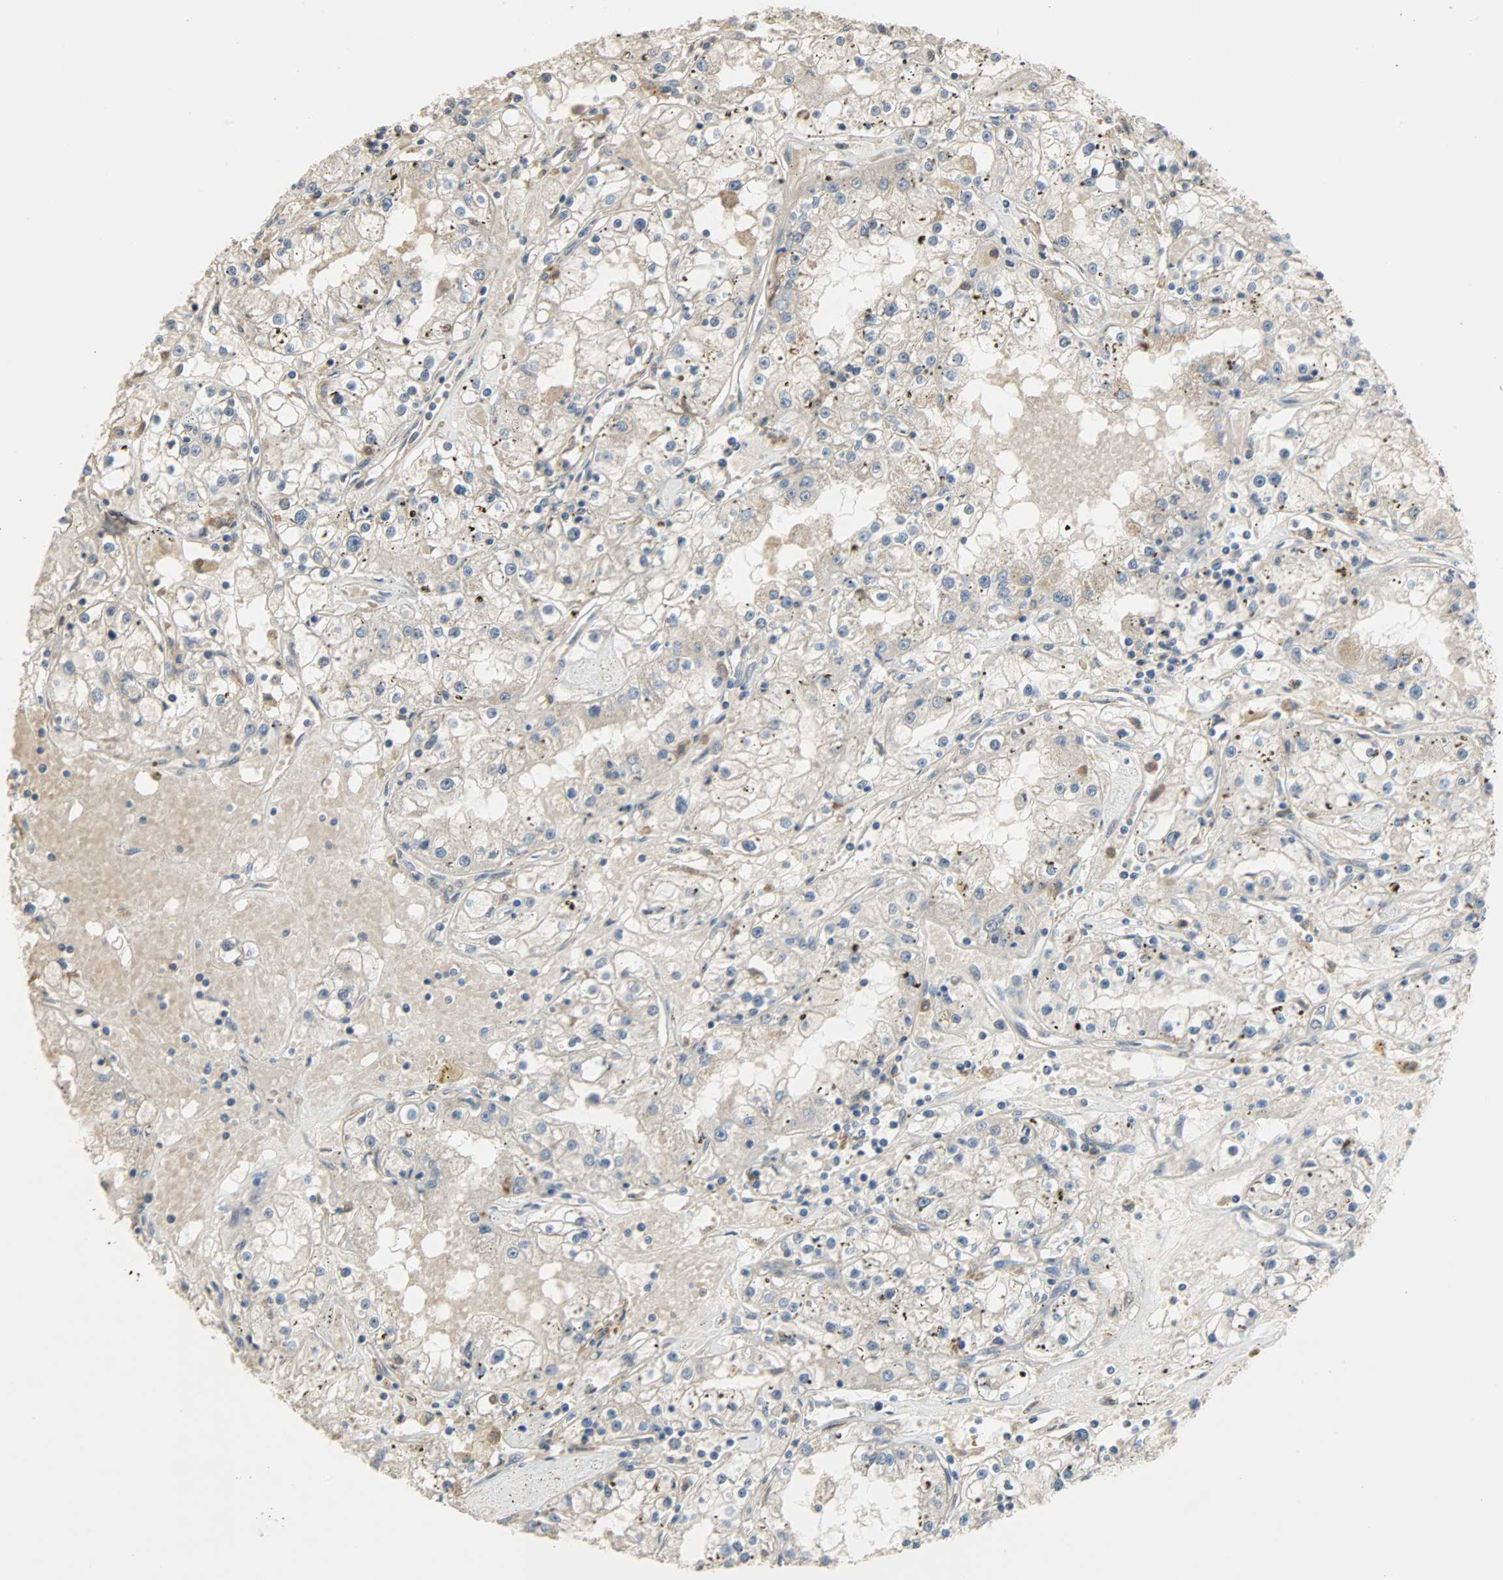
{"staining": {"intensity": "negative", "quantity": "none", "location": "none"}, "tissue": "renal cancer", "cell_type": "Tumor cells", "image_type": "cancer", "snomed": [{"axis": "morphology", "description": "Adenocarcinoma, NOS"}, {"axis": "topography", "description": "Kidney"}], "caption": "A histopathology image of human renal cancer is negative for staining in tumor cells.", "gene": "SKAP2", "patient": {"sex": "male", "age": 56}}